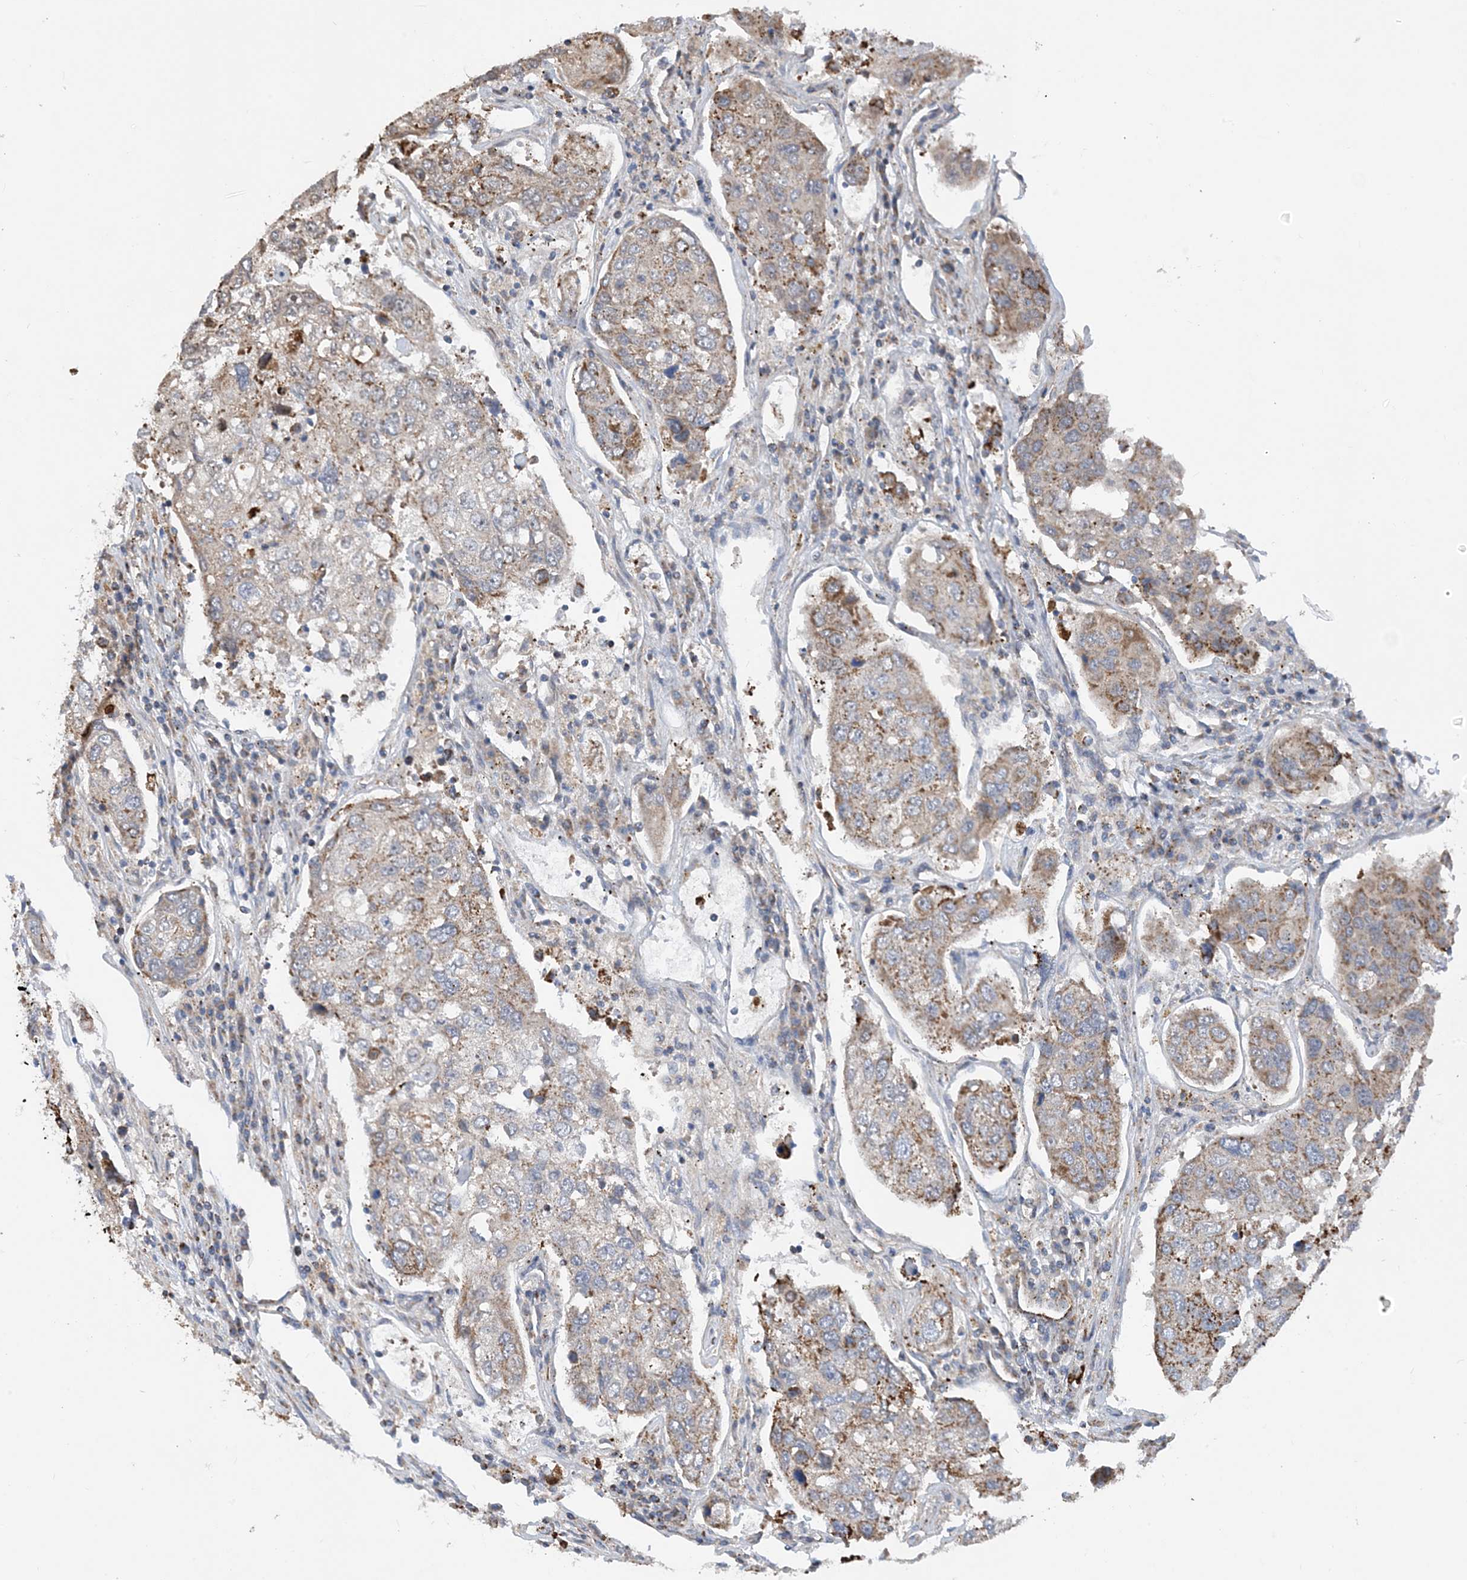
{"staining": {"intensity": "moderate", "quantity": "<25%", "location": "cytoplasmic/membranous"}, "tissue": "urothelial cancer", "cell_type": "Tumor cells", "image_type": "cancer", "snomed": [{"axis": "morphology", "description": "Urothelial carcinoma, High grade"}, {"axis": "topography", "description": "Lymph node"}, {"axis": "topography", "description": "Urinary bladder"}], "caption": "The immunohistochemical stain shows moderate cytoplasmic/membranous staining in tumor cells of high-grade urothelial carcinoma tissue.", "gene": "PCDHGA1", "patient": {"sex": "male", "age": 51}}